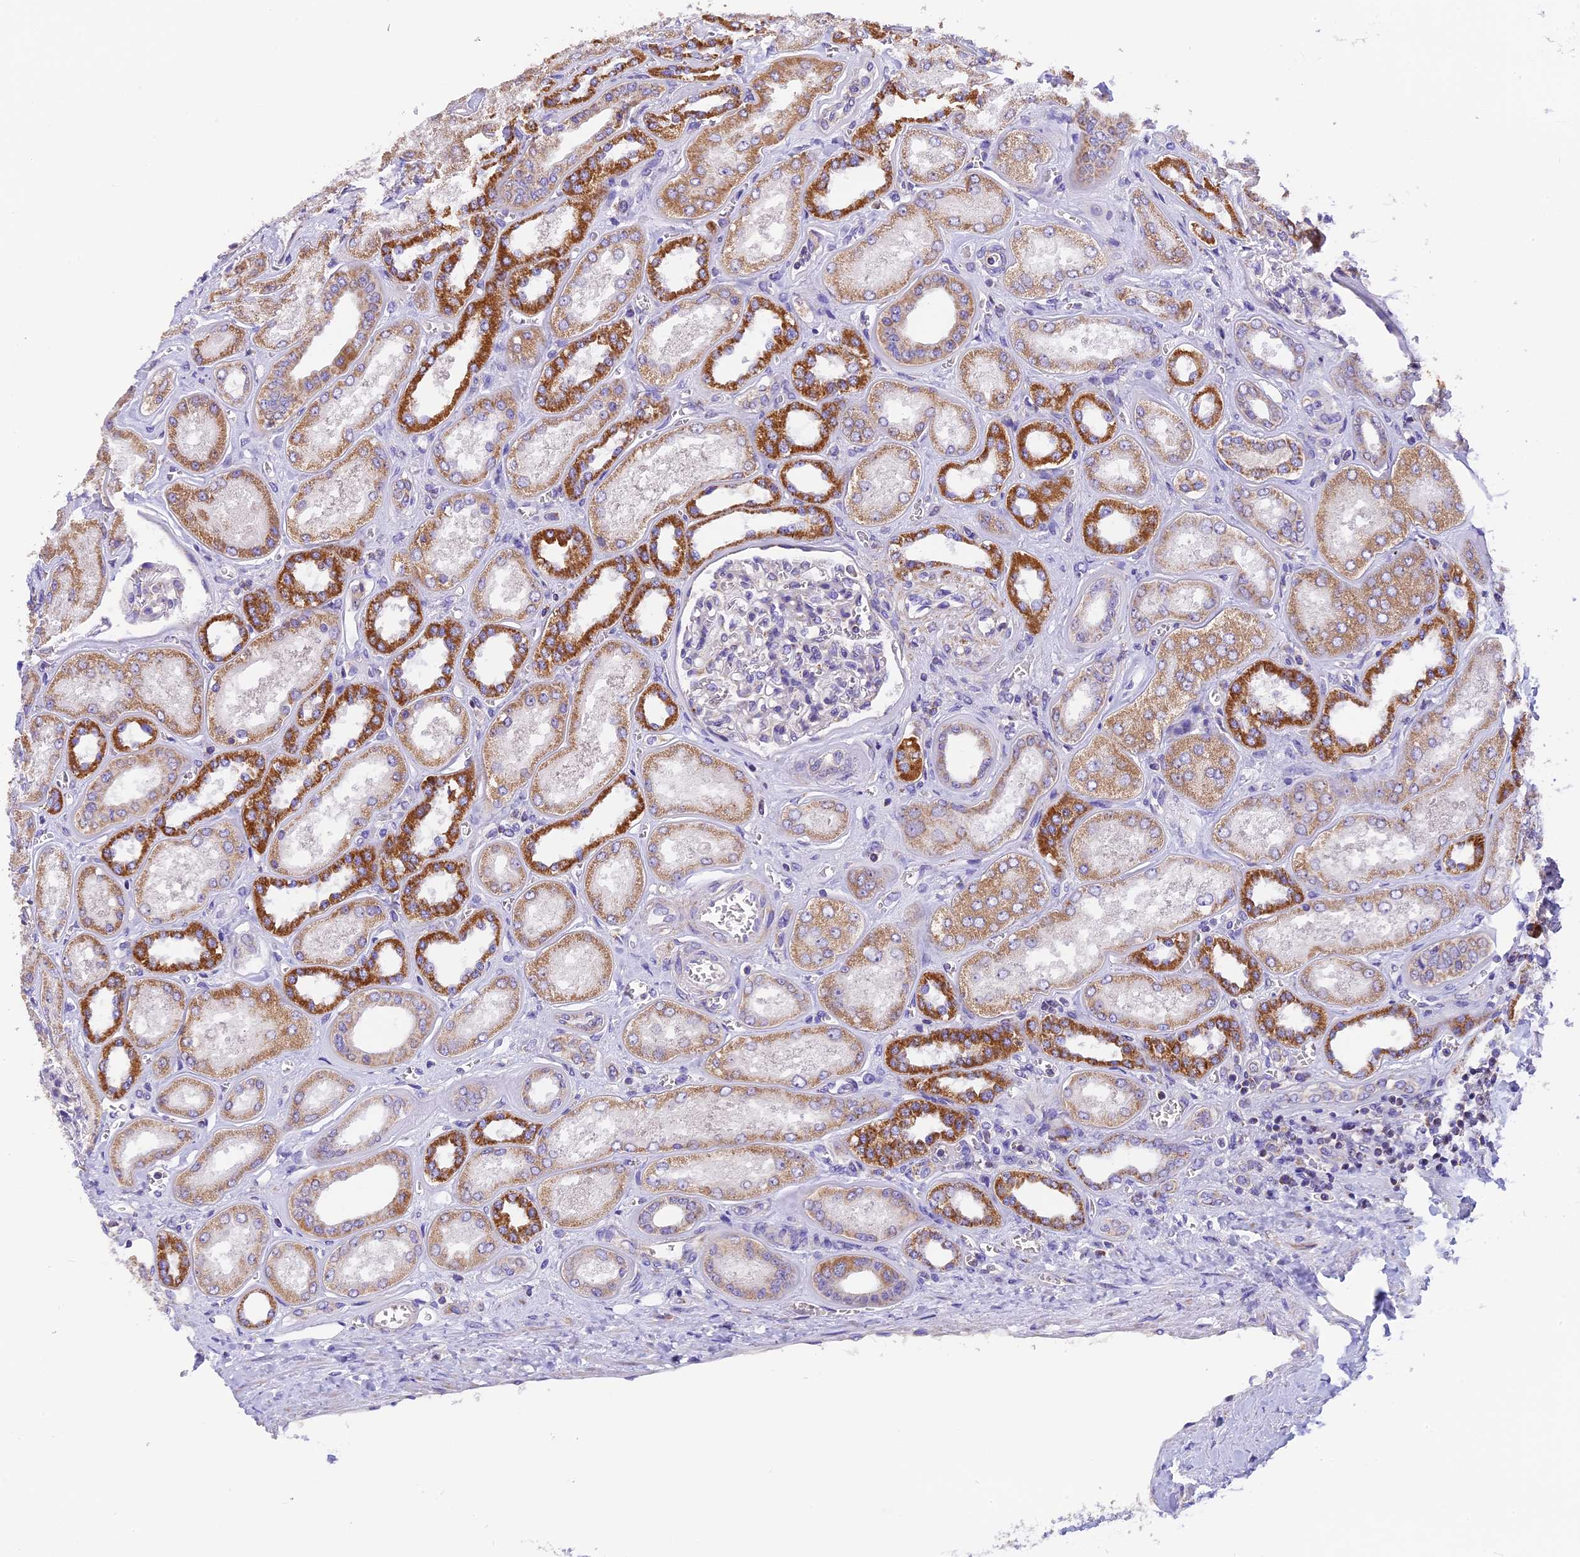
{"staining": {"intensity": "negative", "quantity": "none", "location": "none"}, "tissue": "kidney", "cell_type": "Cells in glomeruli", "image_type": "normal", "snomed": [{"axis": "morphology", "description": "Normal tissue, NOS"}, {"axis": "morphology", "description": "Adenocarcinoma, NOS"}, {"axis": "topography", "description": "Kidney"}], "caption": "Protein analysis of benign kidney demonstrates no significant expression in cells in glomeruli.", "gene": "MGME1", "patient": {"sex": "female", "age": 68}}